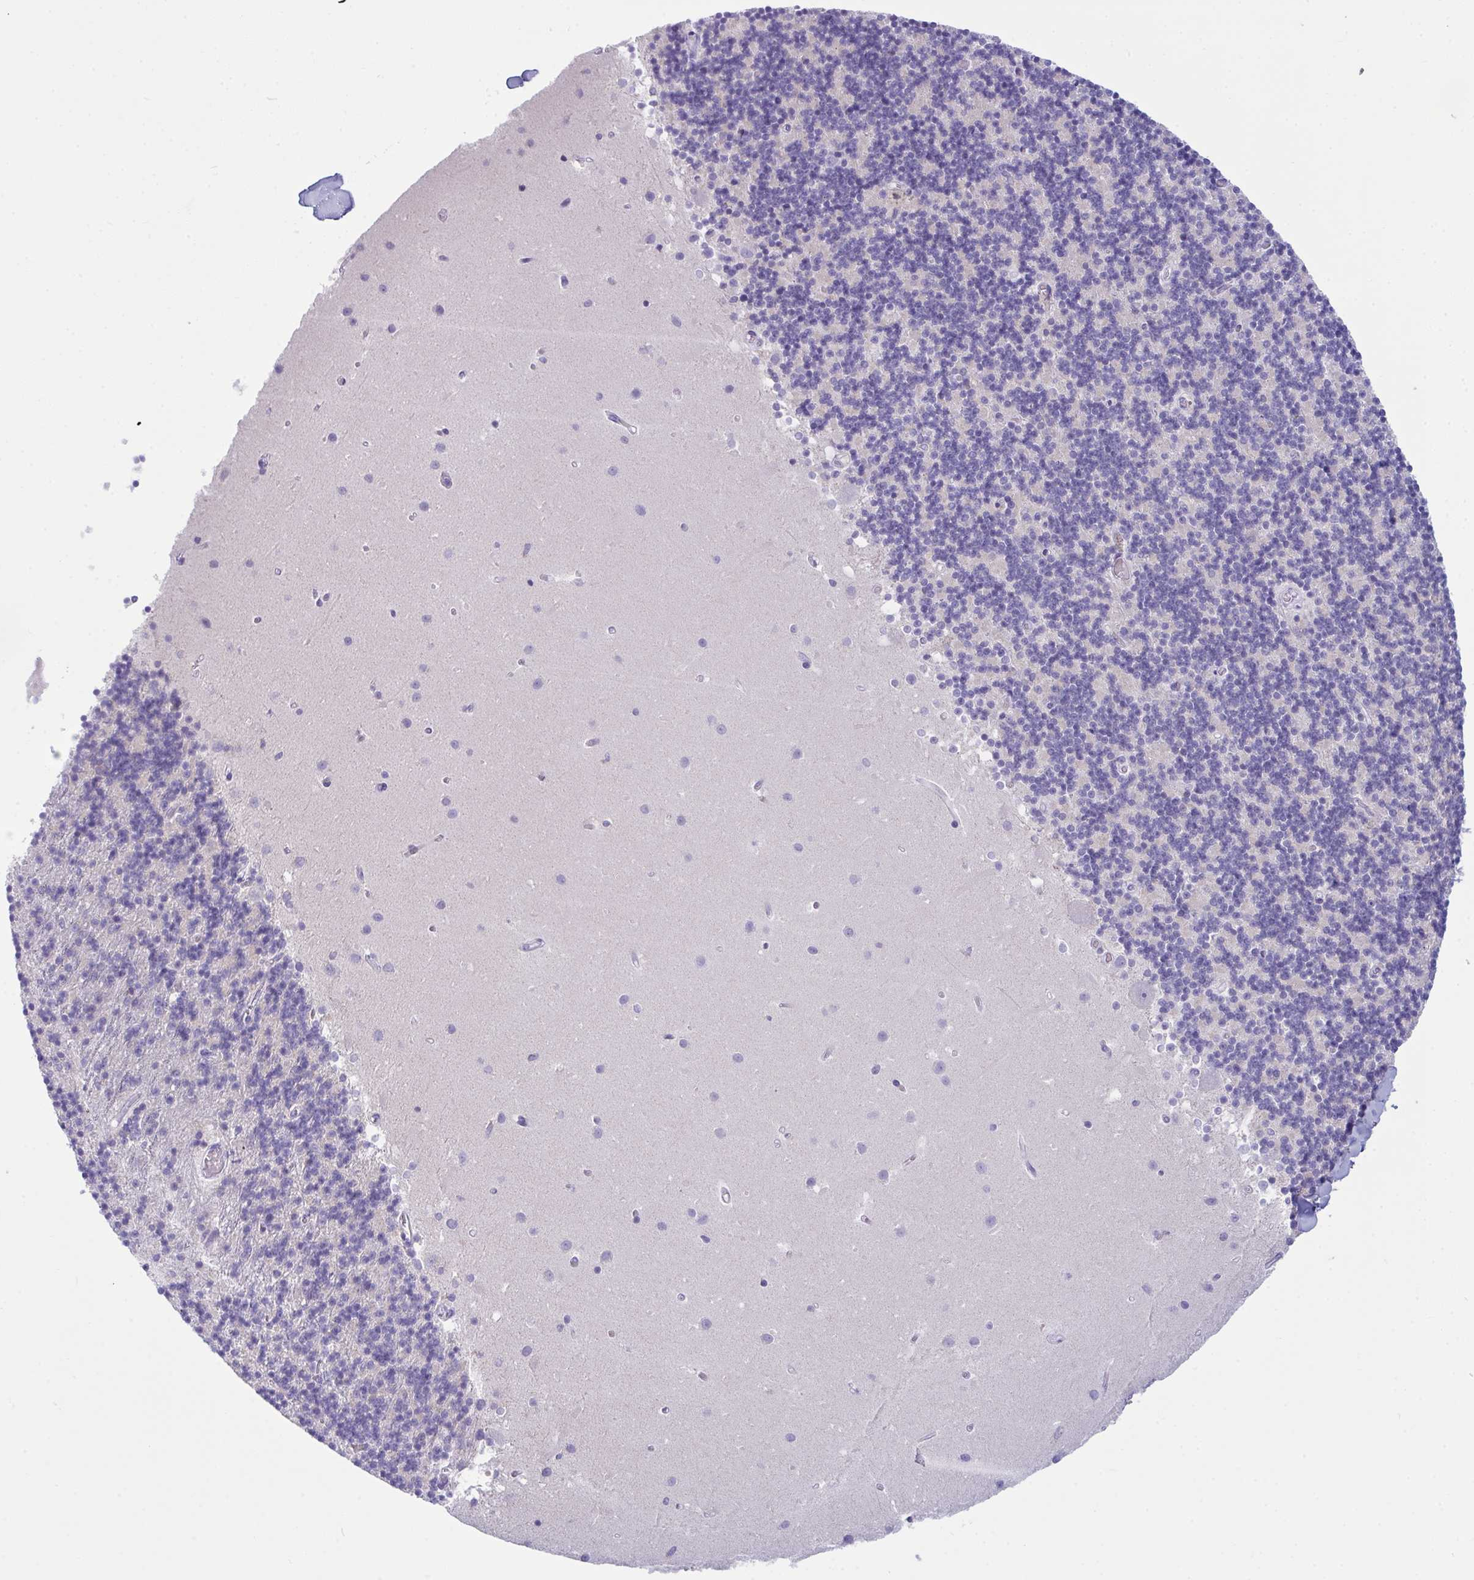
{"staining": {"intensity": "negative", "quantity": "none", "location": "none"}, "tissue": "cerebellum", "cell_type": "Cells in granular layer", "image_type": "normal", "snomed": [{"axis": "morphology", "description": "Normal tissue, NOS"}, {"axis": "topography", "description": "Cerebellum"}], "caption": "Immunohistochemistry (IHC) of unremarkable cerebellum demonstrates no positivity in cells in granular layer.", "gene": "BBS1", "patient": {"sex": "male", "age": 54}}